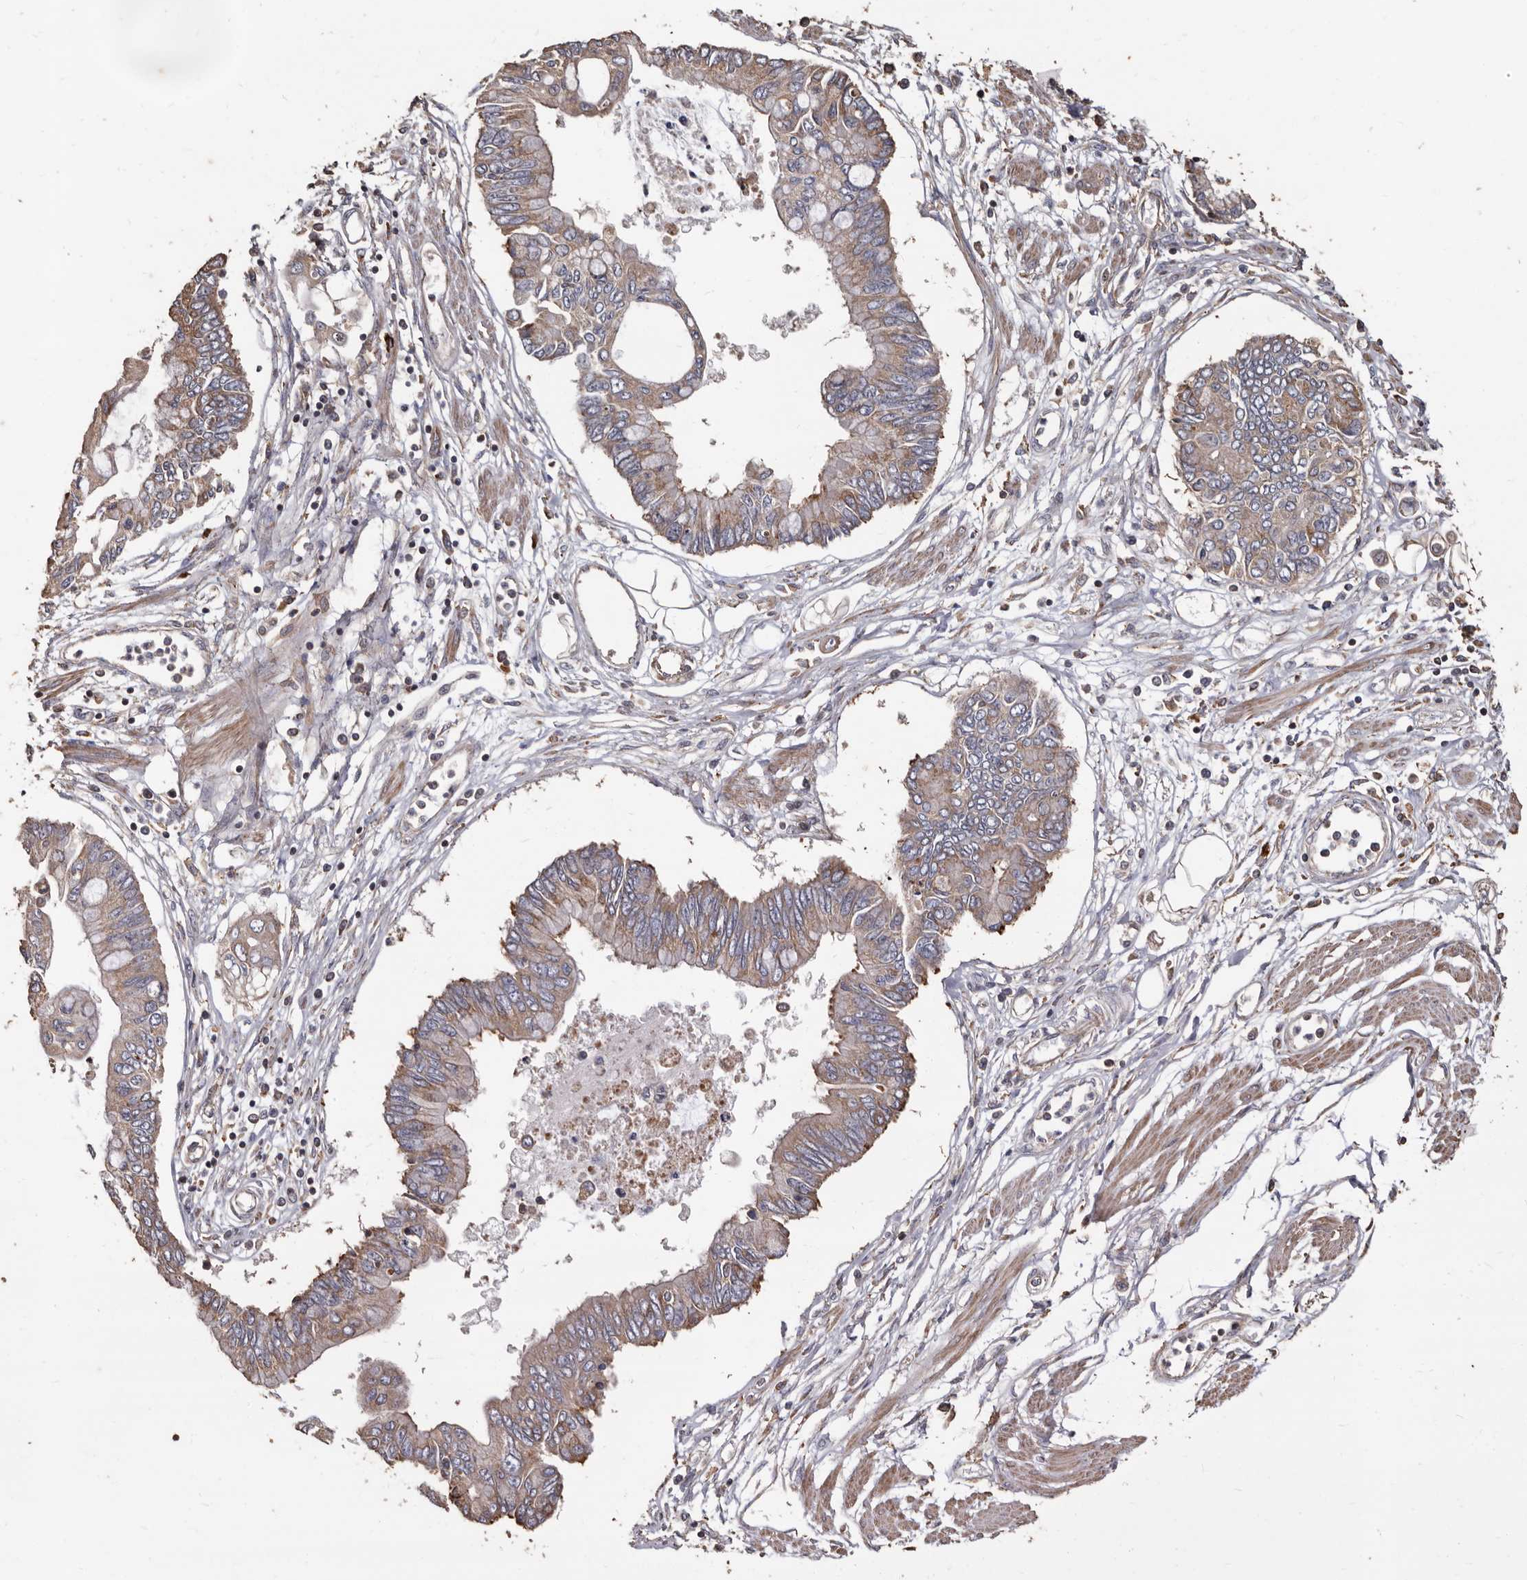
{"staining": {"intensity": "weak", "quantity": ">75%", "location": "cytoplasmic/membranous"}, "tissue": "pancreatic cancer", "cell_type": "Tumor cells", "image_type": "cancer", "snomed": [{"axis": "morphology", "description": "Adenocarcinoma, NOS"}, {"axis": "topography", "description": "Pancreas"}], "caption": "Human adenocarcinoma (pancreatic) stained for a protein (brown) displays weak cytoplasmic/membranous positive positivity in about >75% of tumor cells.", "gene": "OSGIN2", "patient": {"sex": "female", "age": 77}}